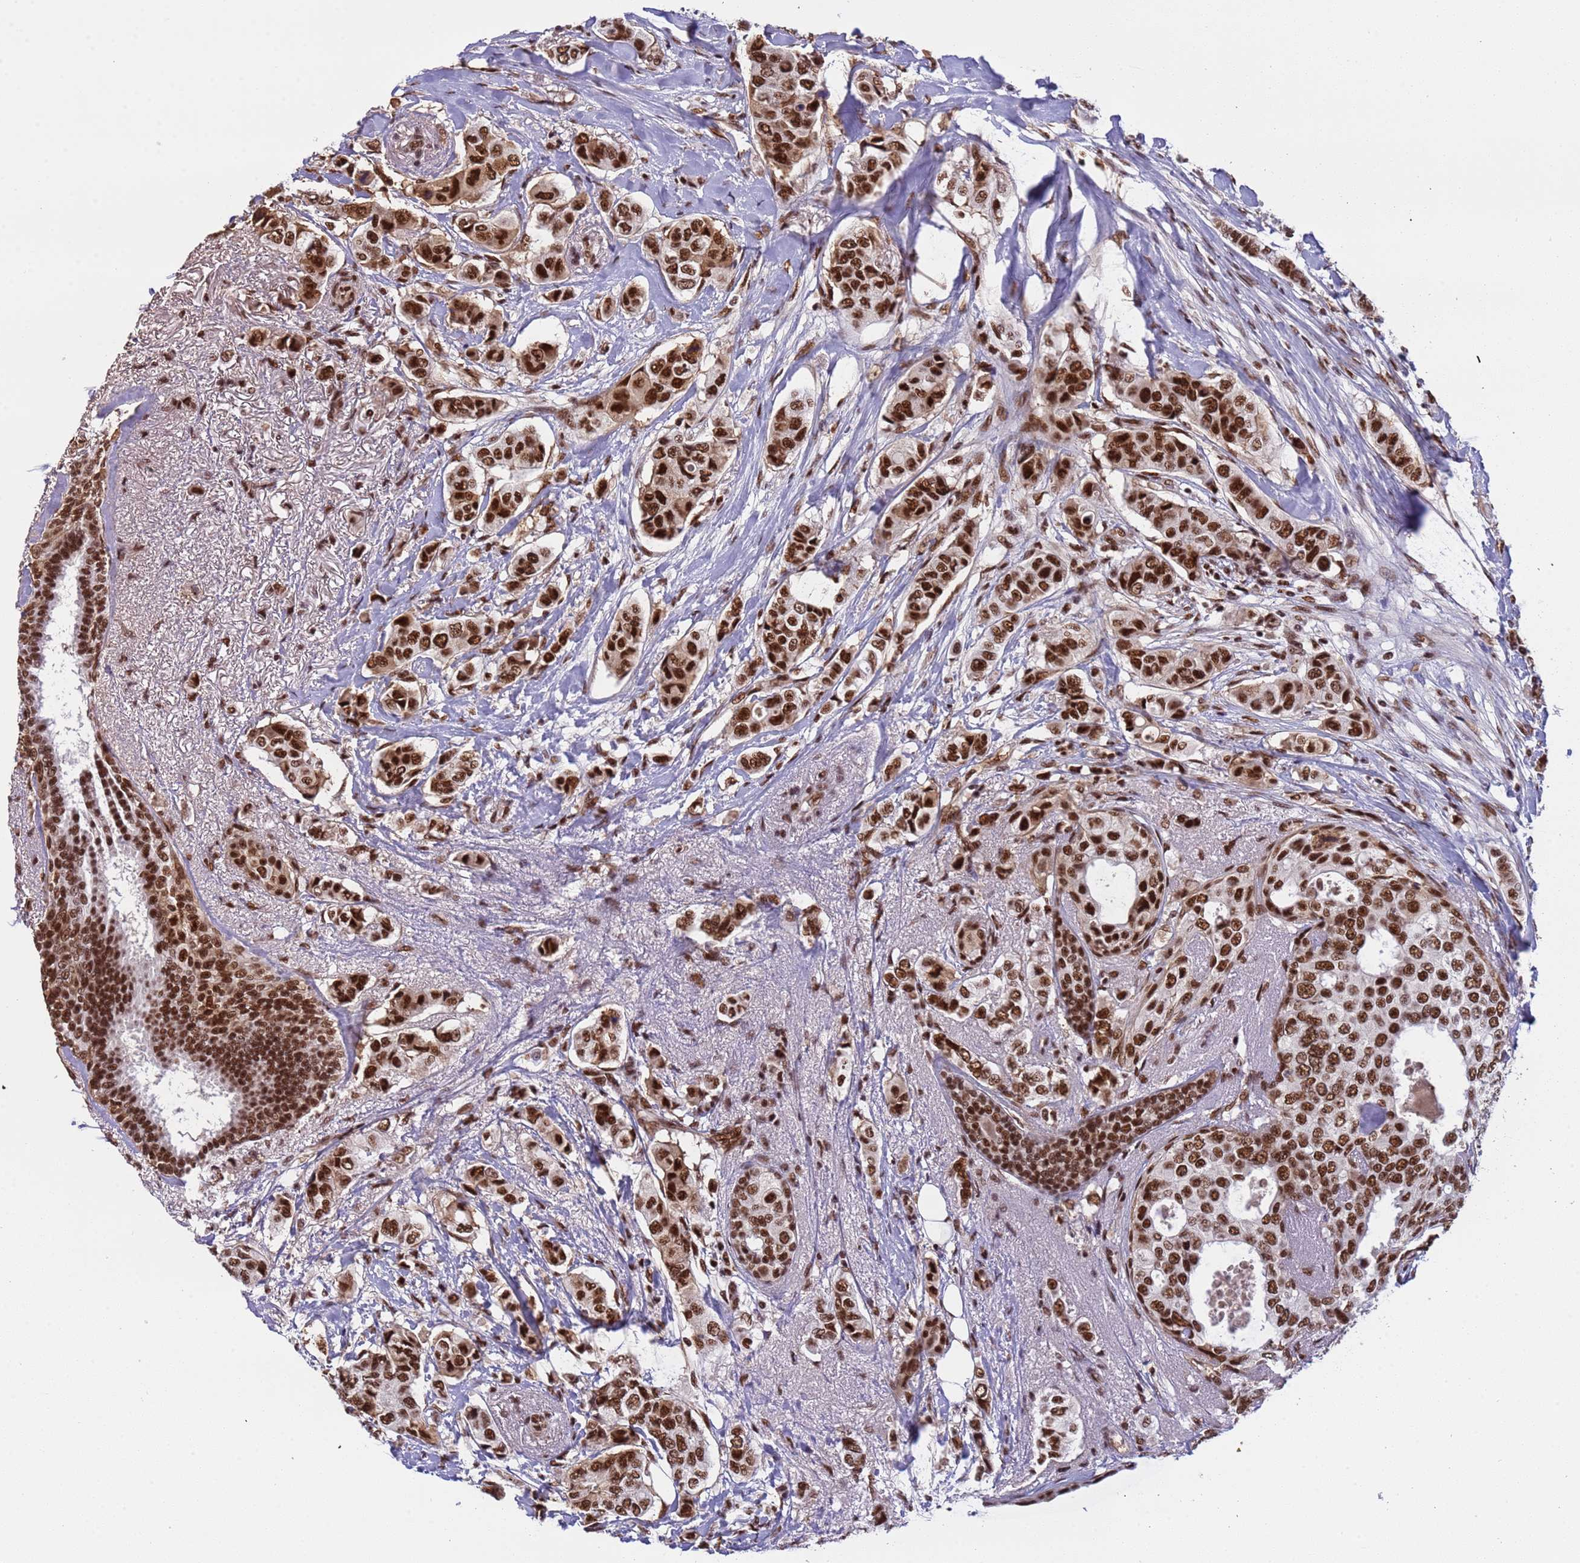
{"staining": {"intensity": "strong", "quantity": ">75%", "location": "nuclear"}, "tissue": "breast cancer", "cell_type": "Tumor cells", "image_type": "cancer", "snomed": [{"axis": "morphology", "description": "Lobular carcinoma"}, {"axis": "topography", "description": "Breast"}], "caption": "A high amount of strong nuclear expression is present in about >75% of tumor cells in breast lobular carcinoma tissue.", "gene": "SRRT", "patient": {"sex": "female", "age": 51}}